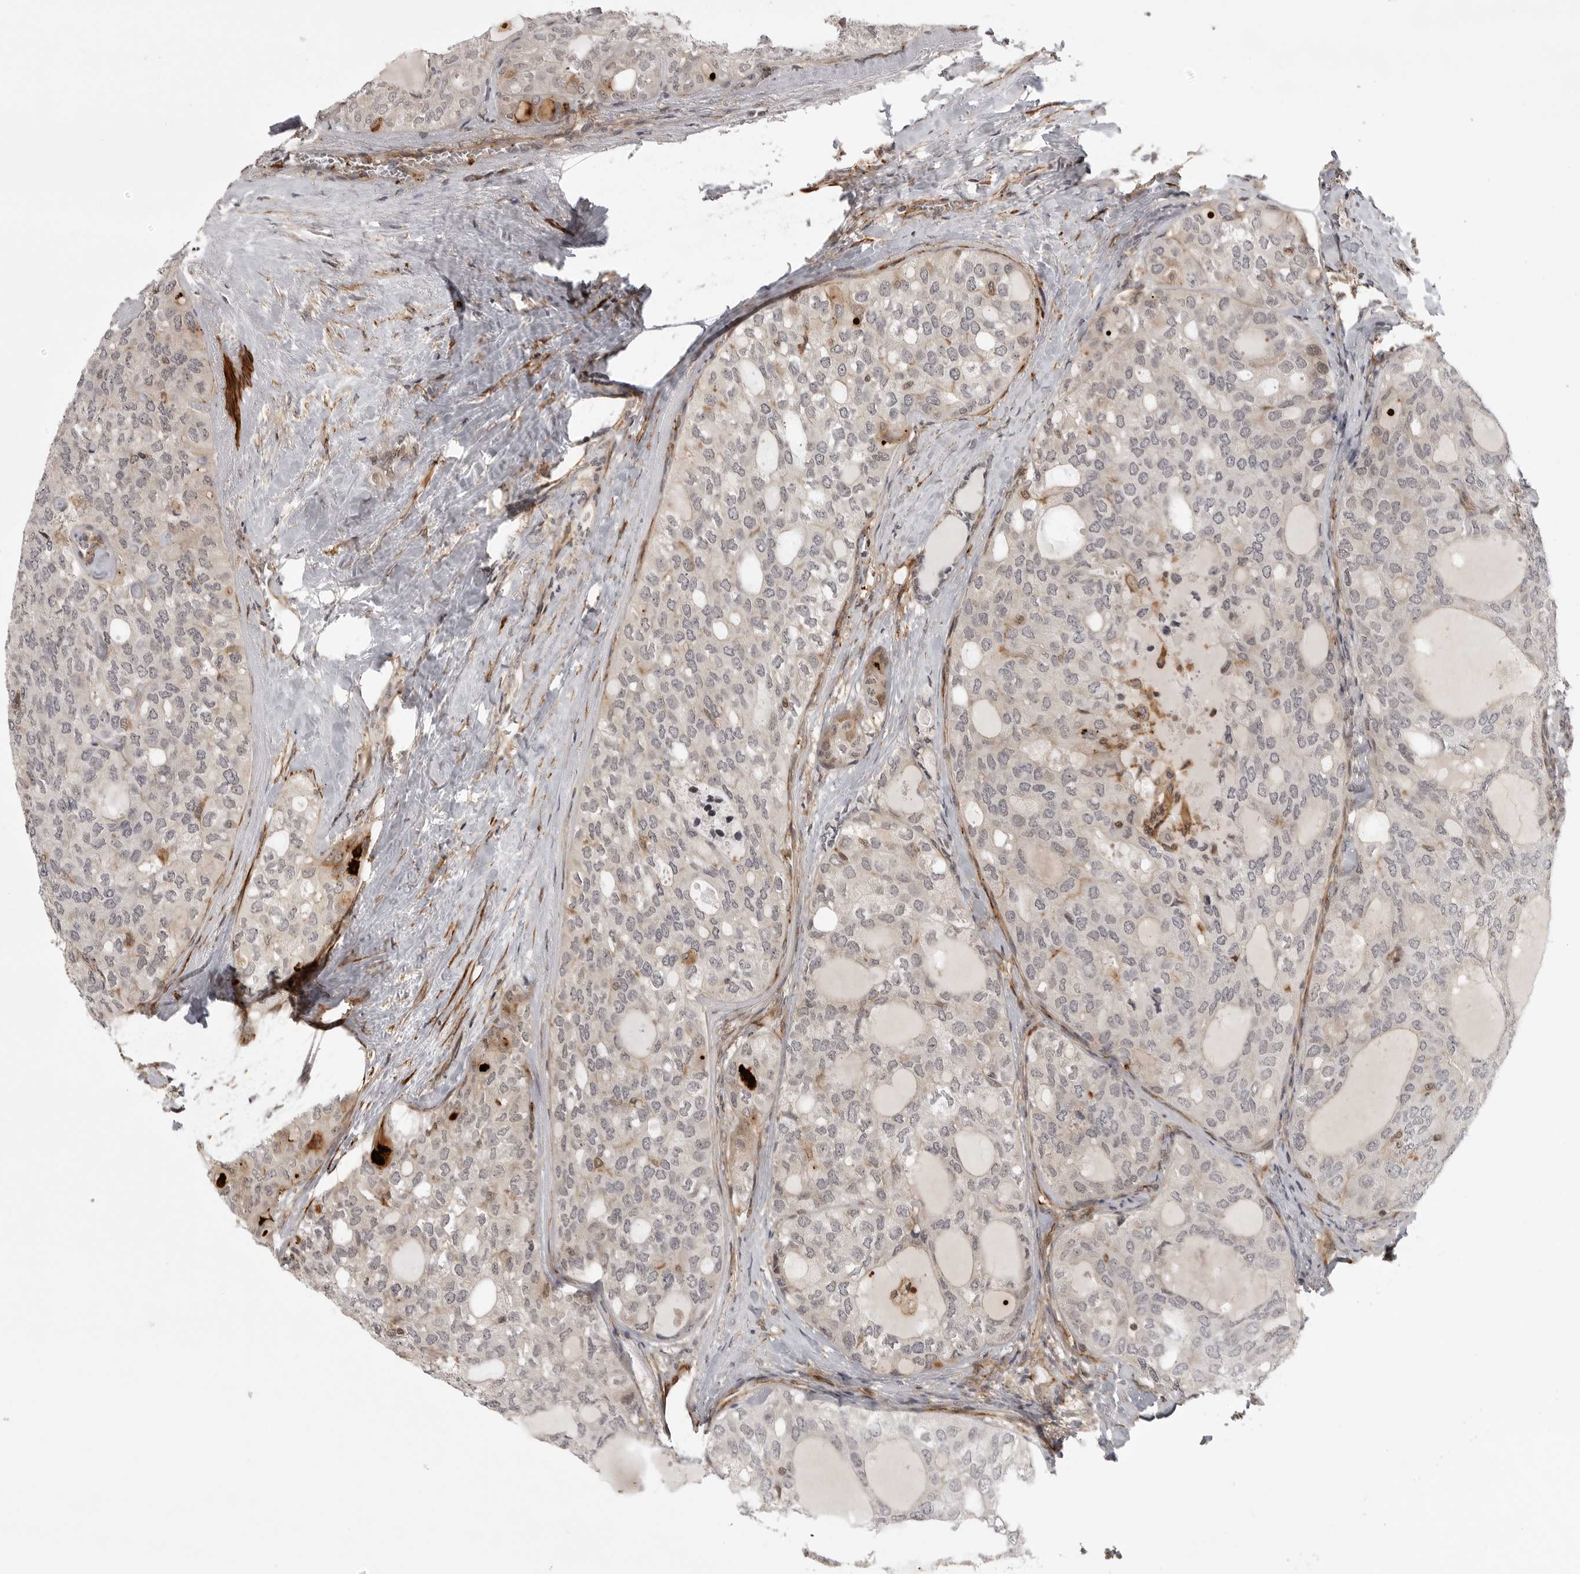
{"staining": {"intensity": "negative", "quantity": "none", "location": "none"}, "tissue": "thyroid cancer", "cell_type": "Tumor cells", "image_type": "cancer", "snomed": [{"axis": "morphology", "description": "Follicular adenoma carcinoma, NOS"}, {"axis": "topography", "description": "Thyroid gland"}], "caption": "Immunohistochemical staining of human thyroid follicular adenoma carcinoma exhibits no significant positivity in tumor cells.", "gene": "TUT4", "patient": {"sex": "male", "age": 75}}